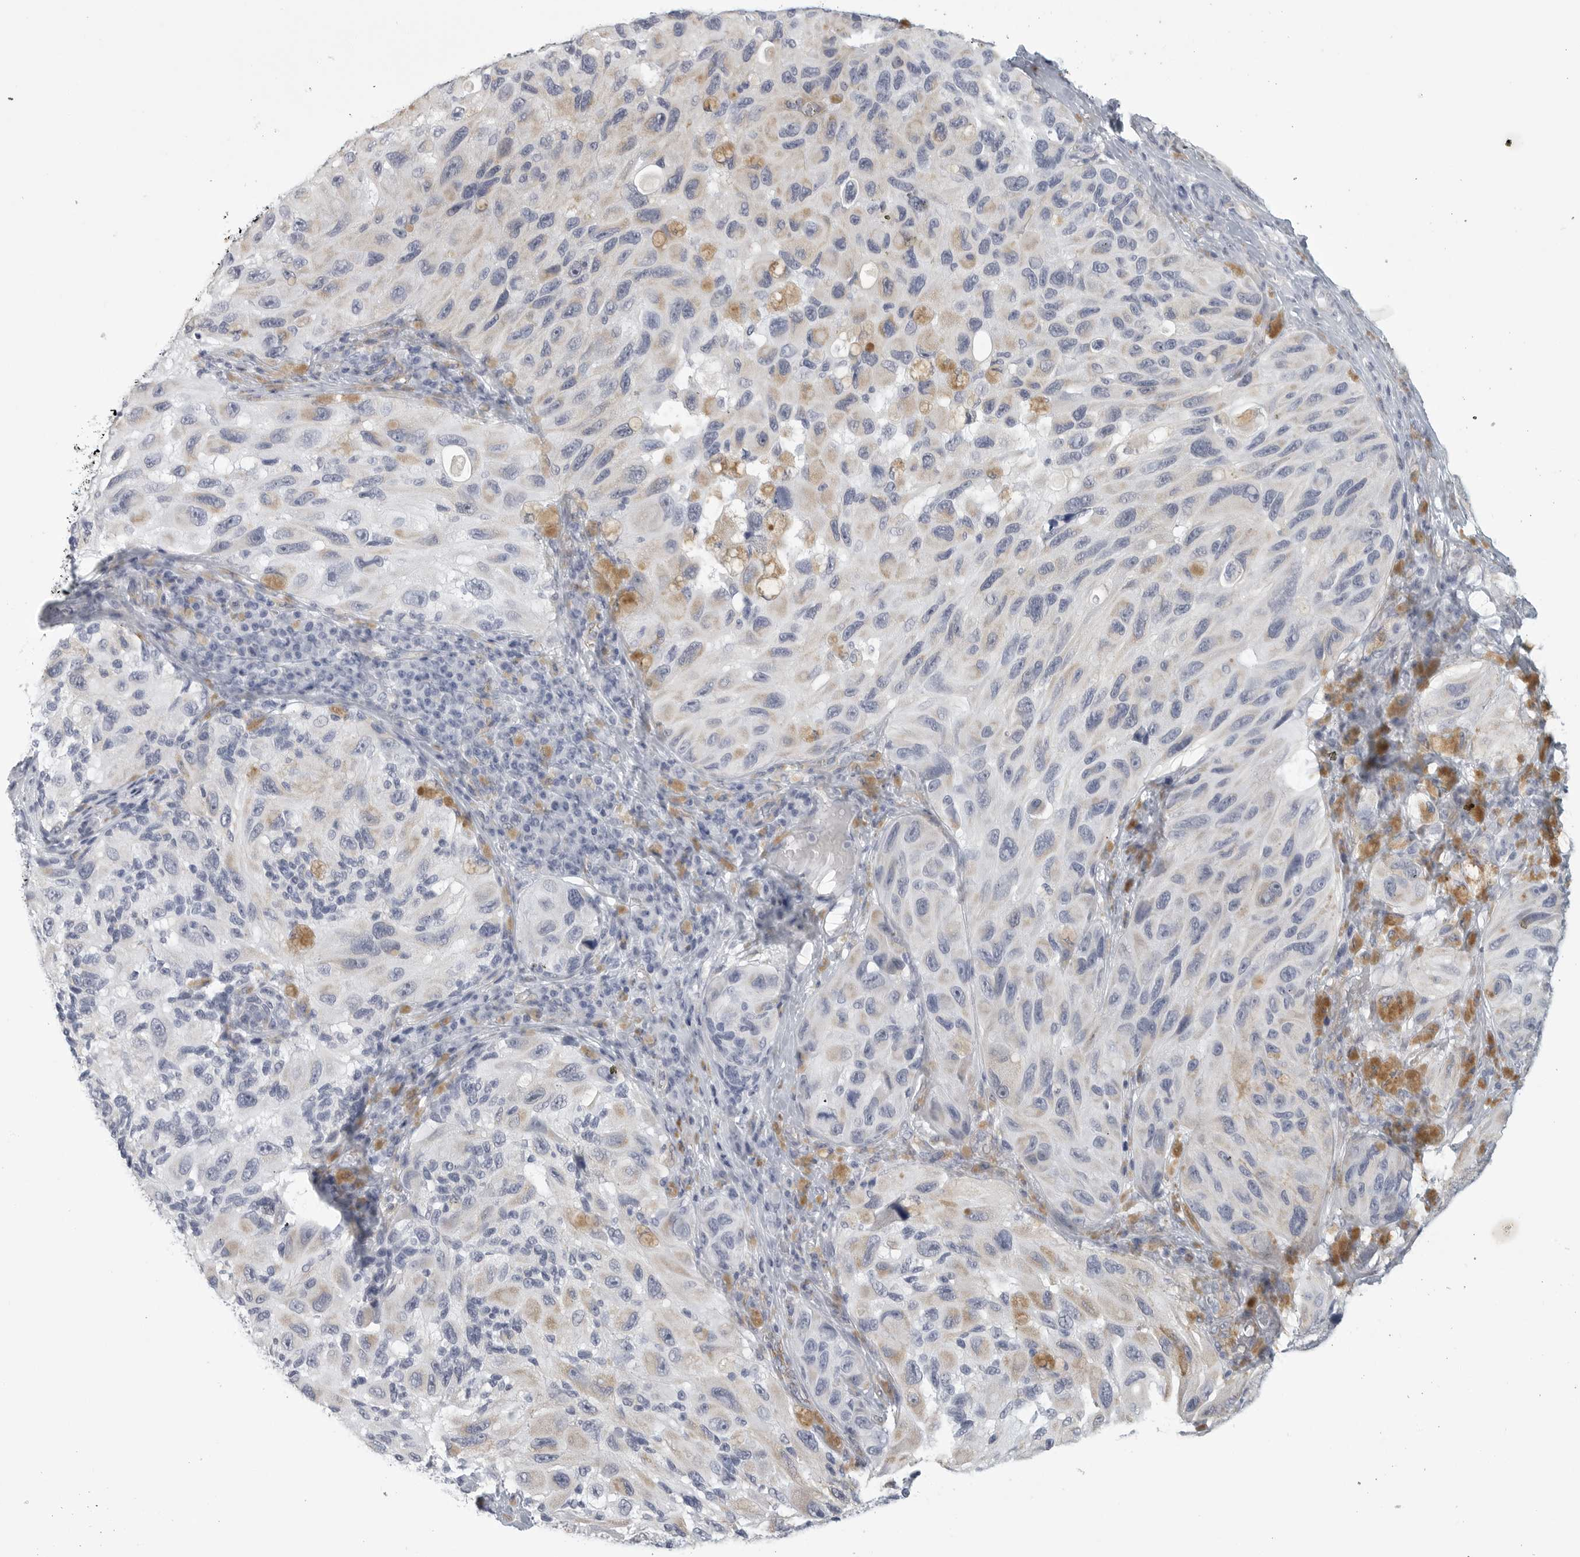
{"staining": {"intensity": "negative", "quantity": "none", "location": "none"}, "tissue": "melanoma", "cell_type": "Tumor cells", "image_type": "cancer", "snomed": [{"axis": "morphology", "description": "Malignant melanoma, NOS"}, {"axis": "topography", "description": "Skin"}], "caption": "This is a photomicrograph of immunohistochemistry (IHC) staining of malignant melanoma, which shows no staining in tumor cells.", "gene": "TNR", "patient": {"sex": "female", "age": 73}}